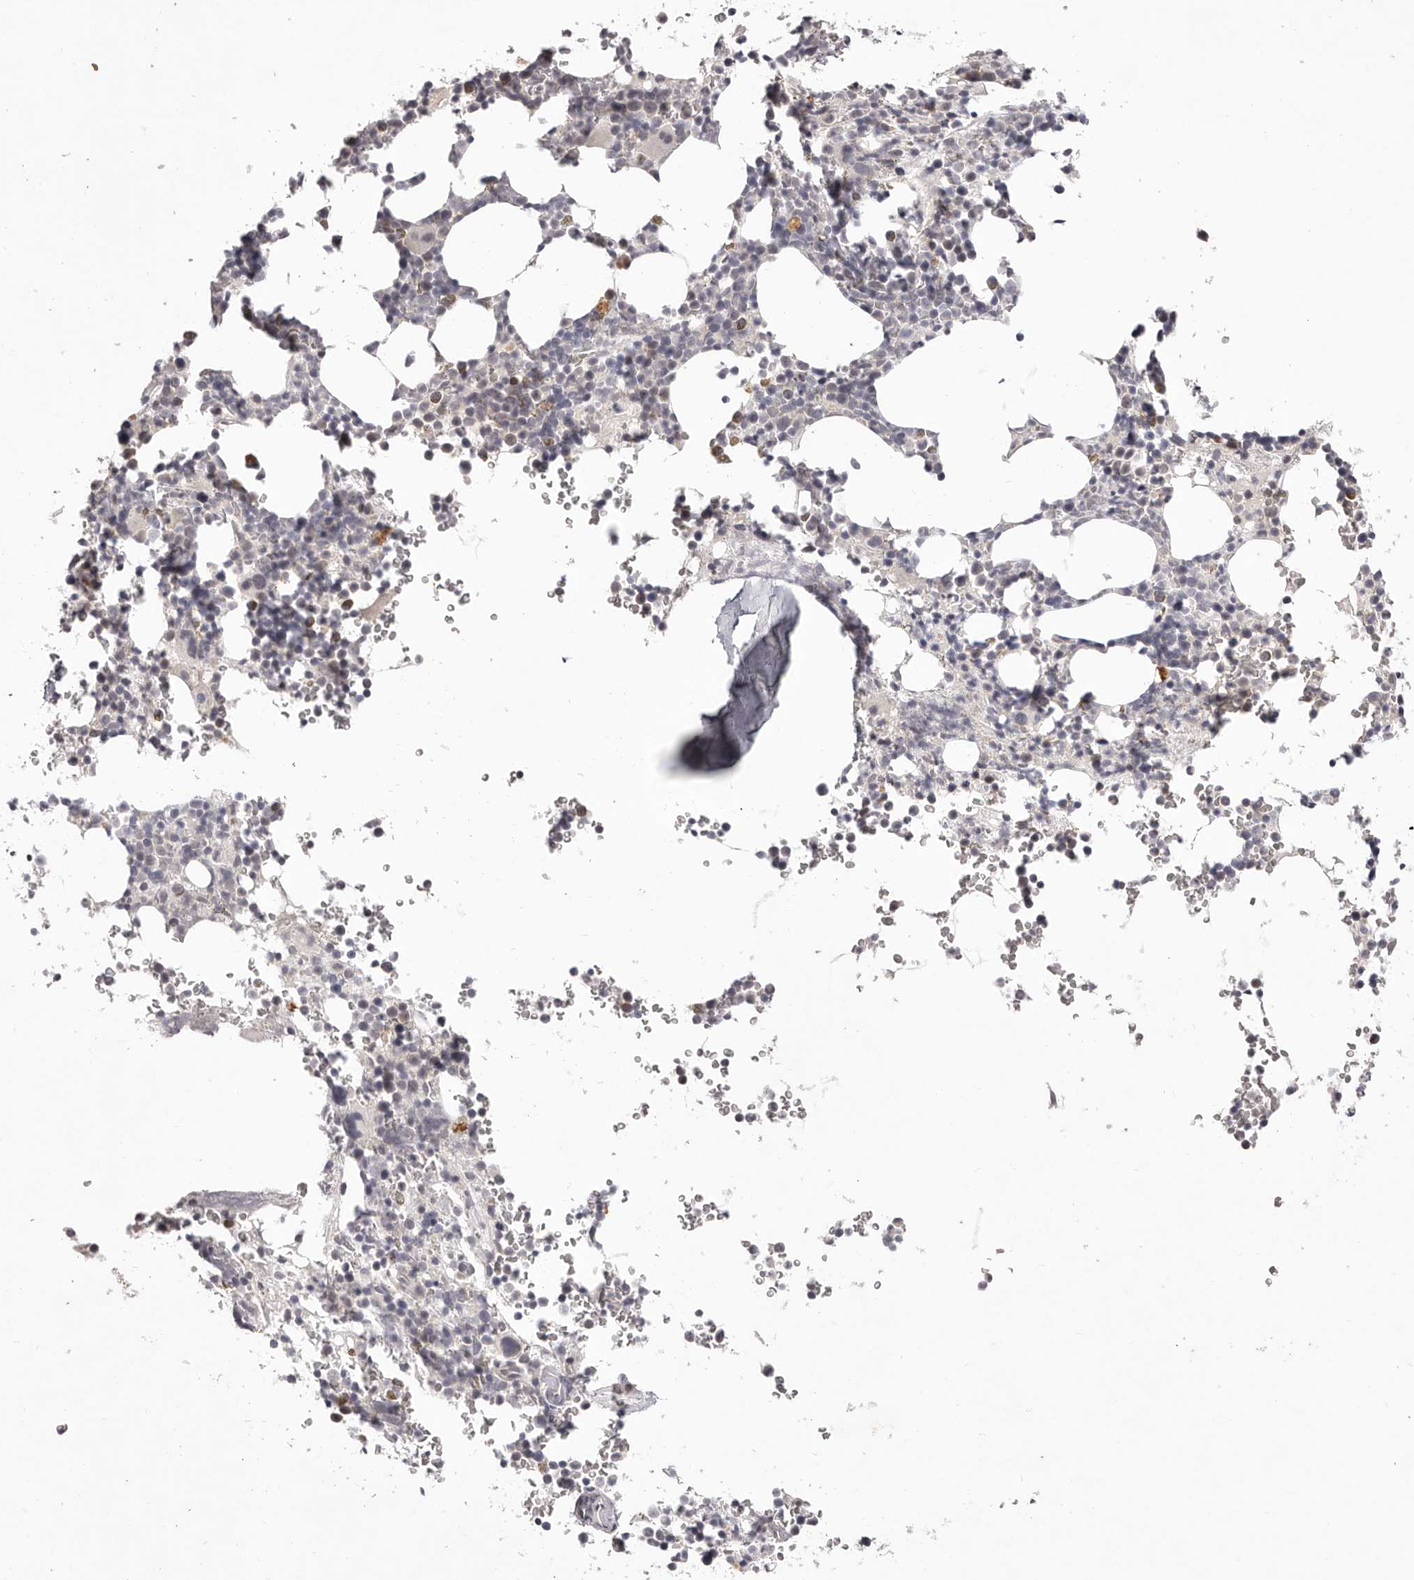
{"staining": {"intensity": "negative", "quantity": "none", "location": "none"}, "tissue": "bone marrow", "cell_type": "Hematopoietic cells", "image_type": "normal", "snomed": [{"axis": "morphology", "description": "Normal tissue, NOS"}, {"axis": "topography", "description": "Bone marrow"}], "caption": "Immunohistochemistry of normal bone marrow demonstrates no positivity in hematopoietic cells.", "gene": "GARNL3", "patient": {"sex": "male", "age": 58}}